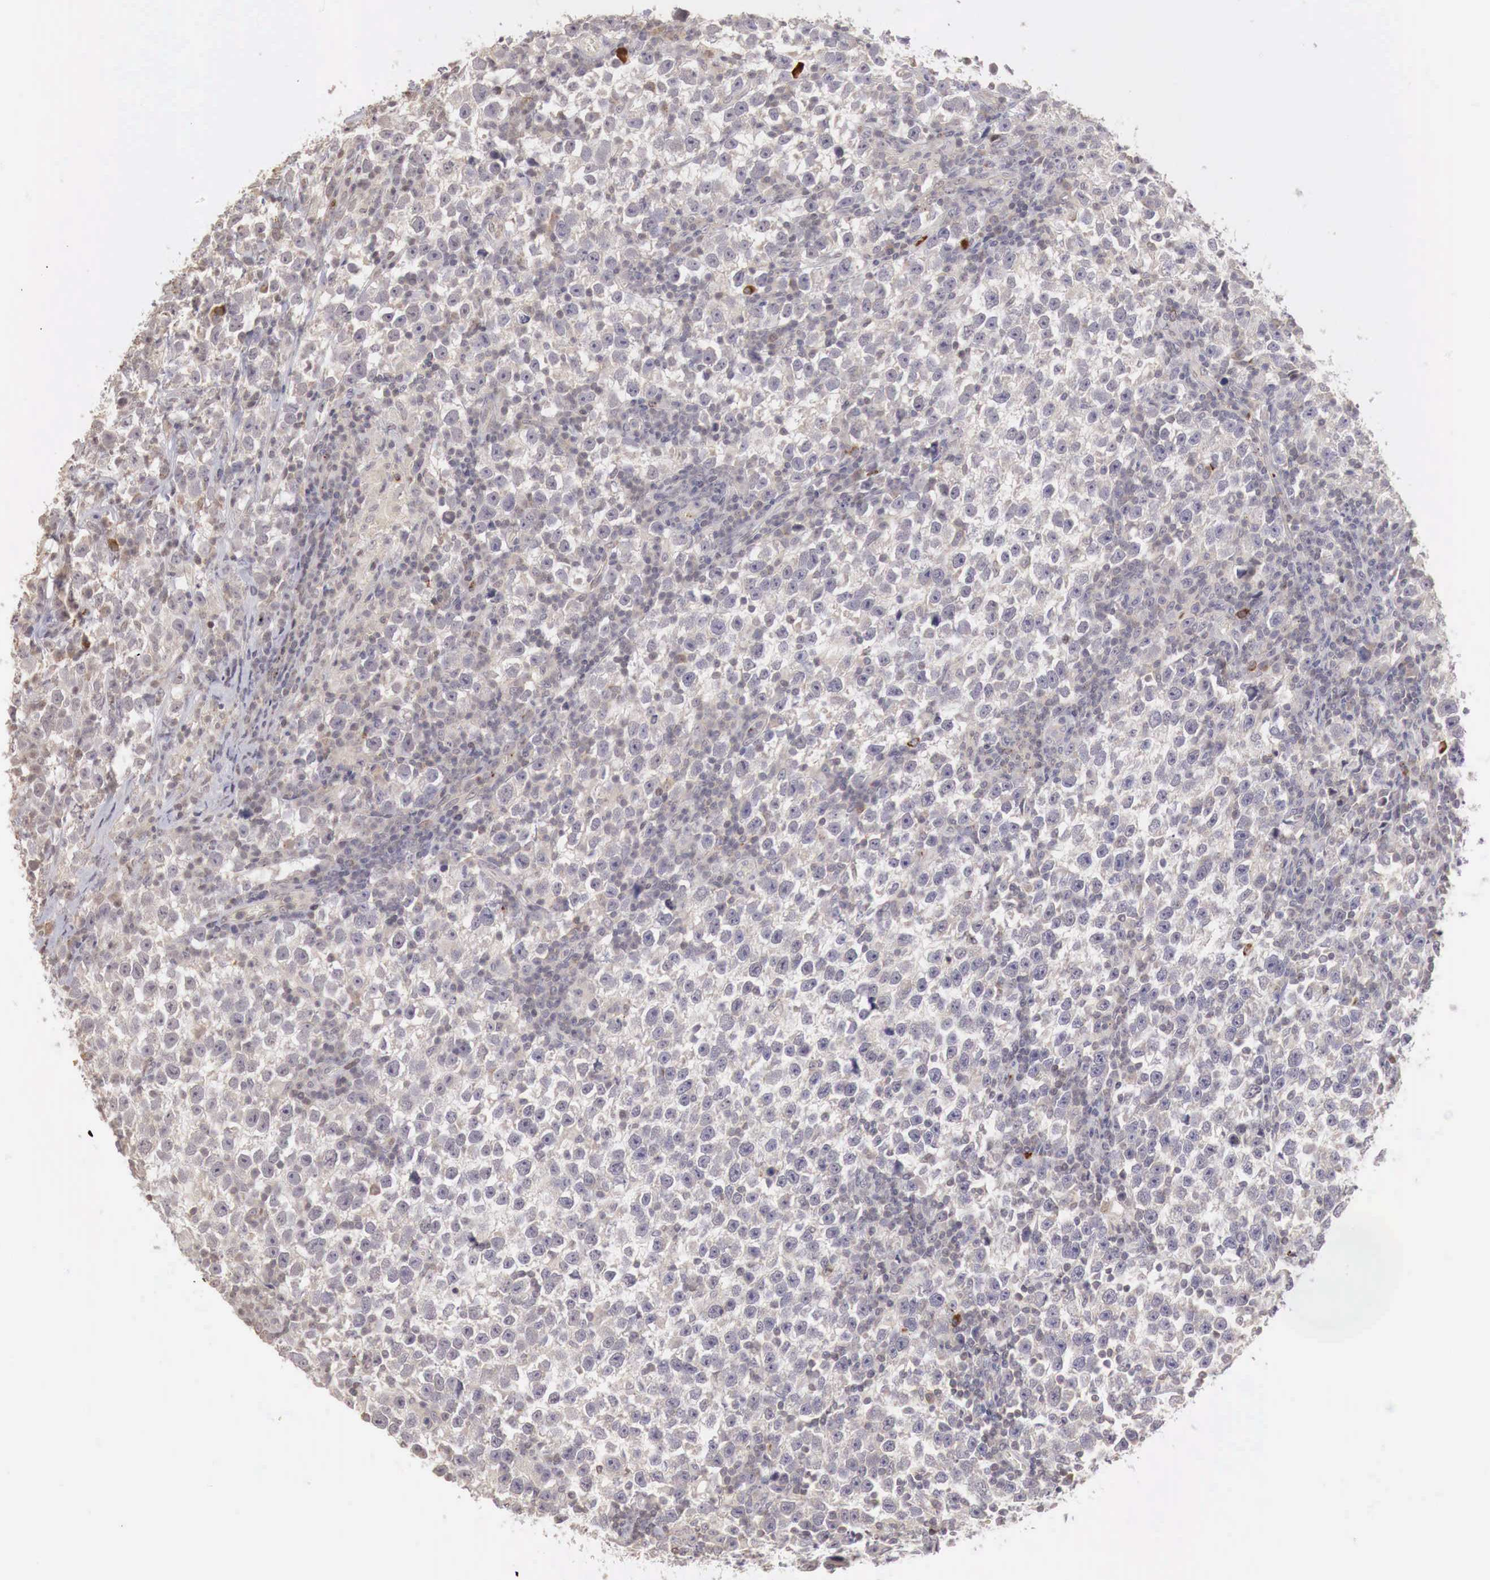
{"staining": {"intensity": "weak", "quantity": ">75%", "location": "cytoplasmic/membranous"}, "tissue": "testis cancer", "cell_type": "Tumor cells", "image_type": "cancer", "snomed": [{"axis": "morphology", "description": "Seminoma, NOS"}, {"axis": "topography", "description": "Testis"}], "caption": "Human seminoma (testis) stained with a protein marker demonstrates weak staining in tumor cells.", "gene": "TBC1D9", "patient": {"sex": "male", "age": 43}}